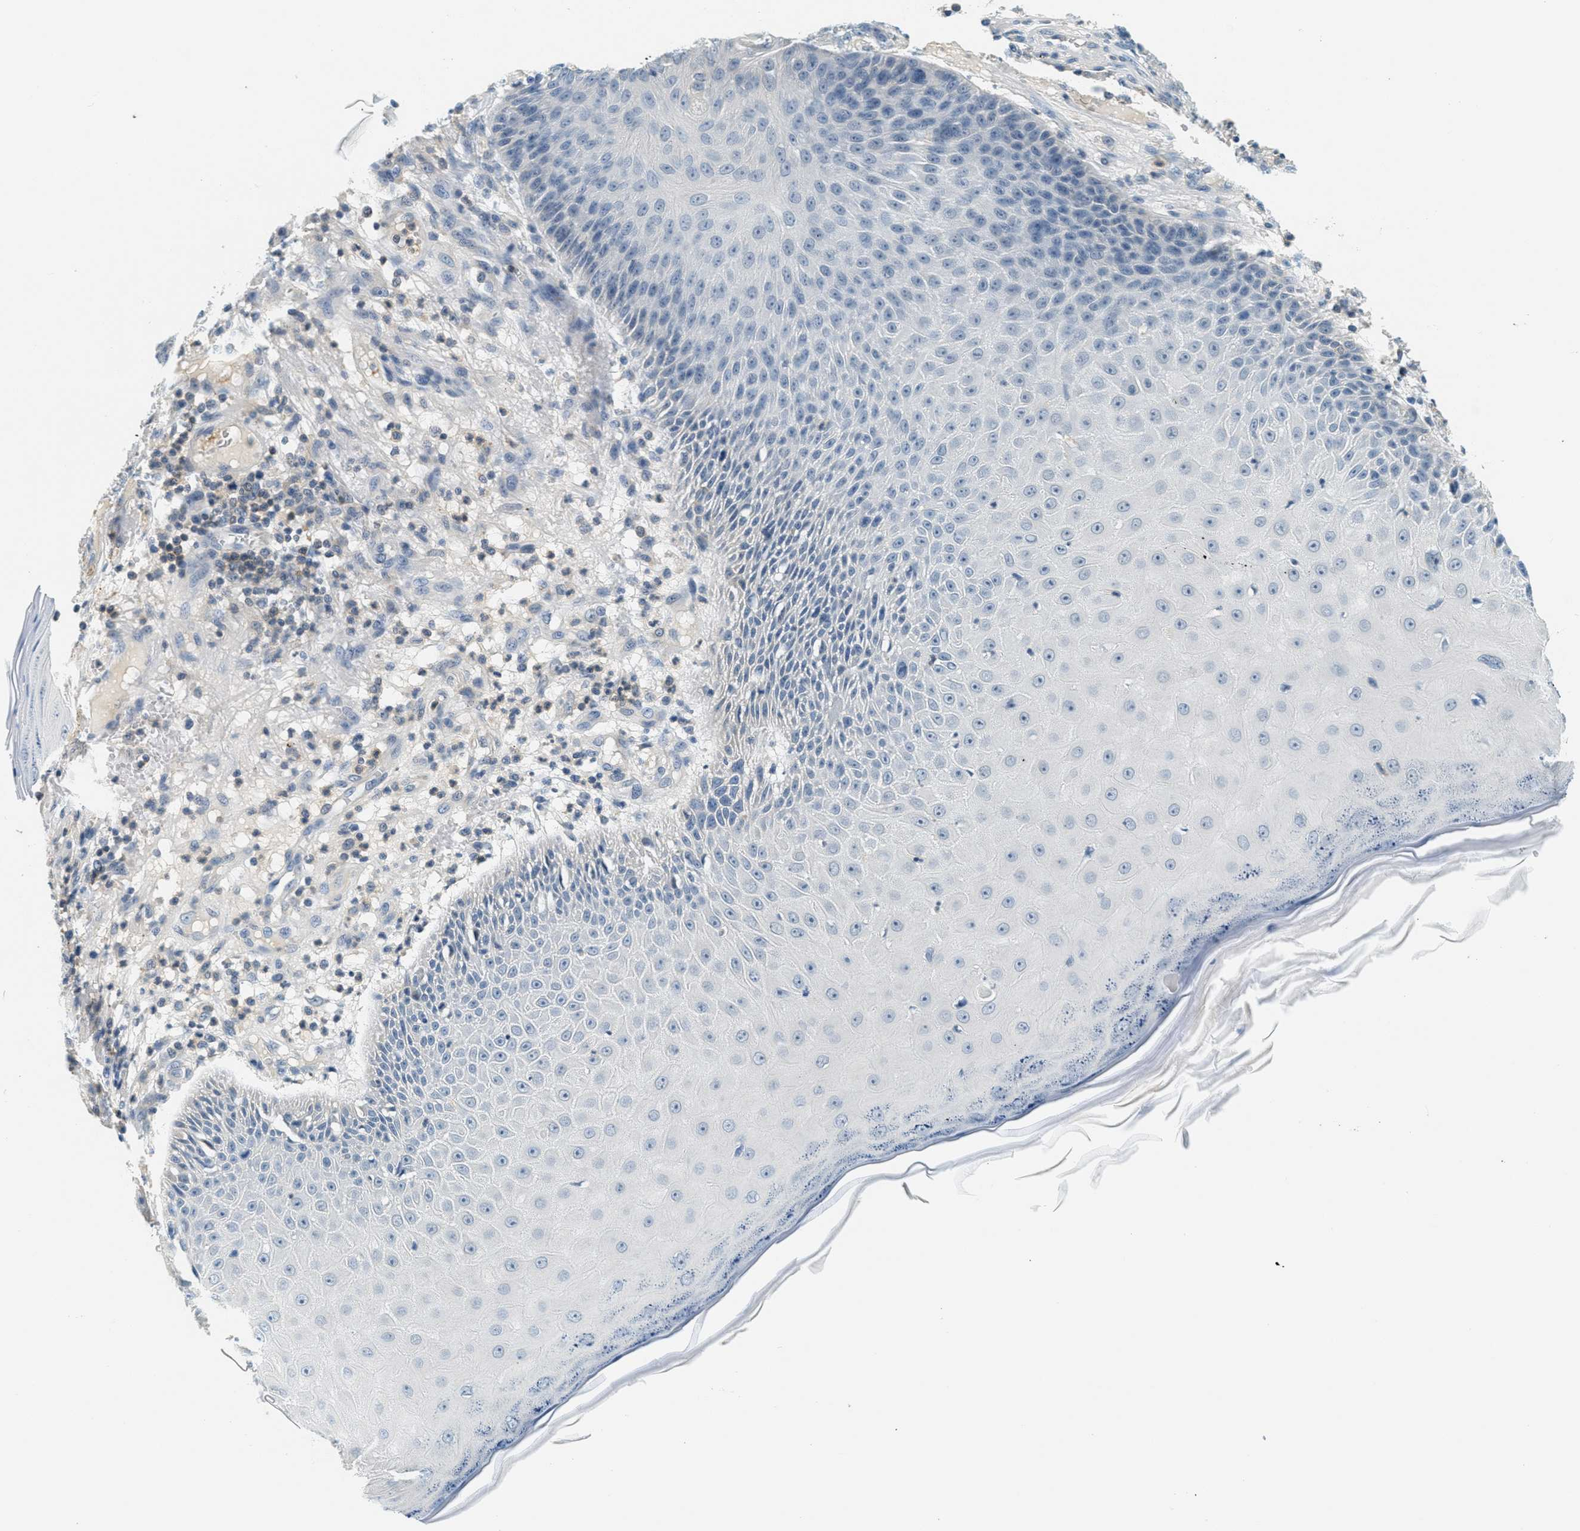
{"staining": {"intensity": "negative", "quantity": "none", "location": "none"}, "tissue": "skin cancer", "cell_type": "Tumor cells", "image_type": "cancer", "snomed": [{"axis": "morphology", "description": "Squamous cell carcinoma, NOS"}, {"axis": "topography", "description": "Skin"}], "caption": "Immunohistochemistry (IHC) image of neoplastic tissue: skin squamous cell carcinoma stained with DAB (3,3'-diaminobenzidine) exhibits no significant protein expression in tumor cells.", "gene": "RASGRP2", "patient": {"sex": "female", "age": 80}}